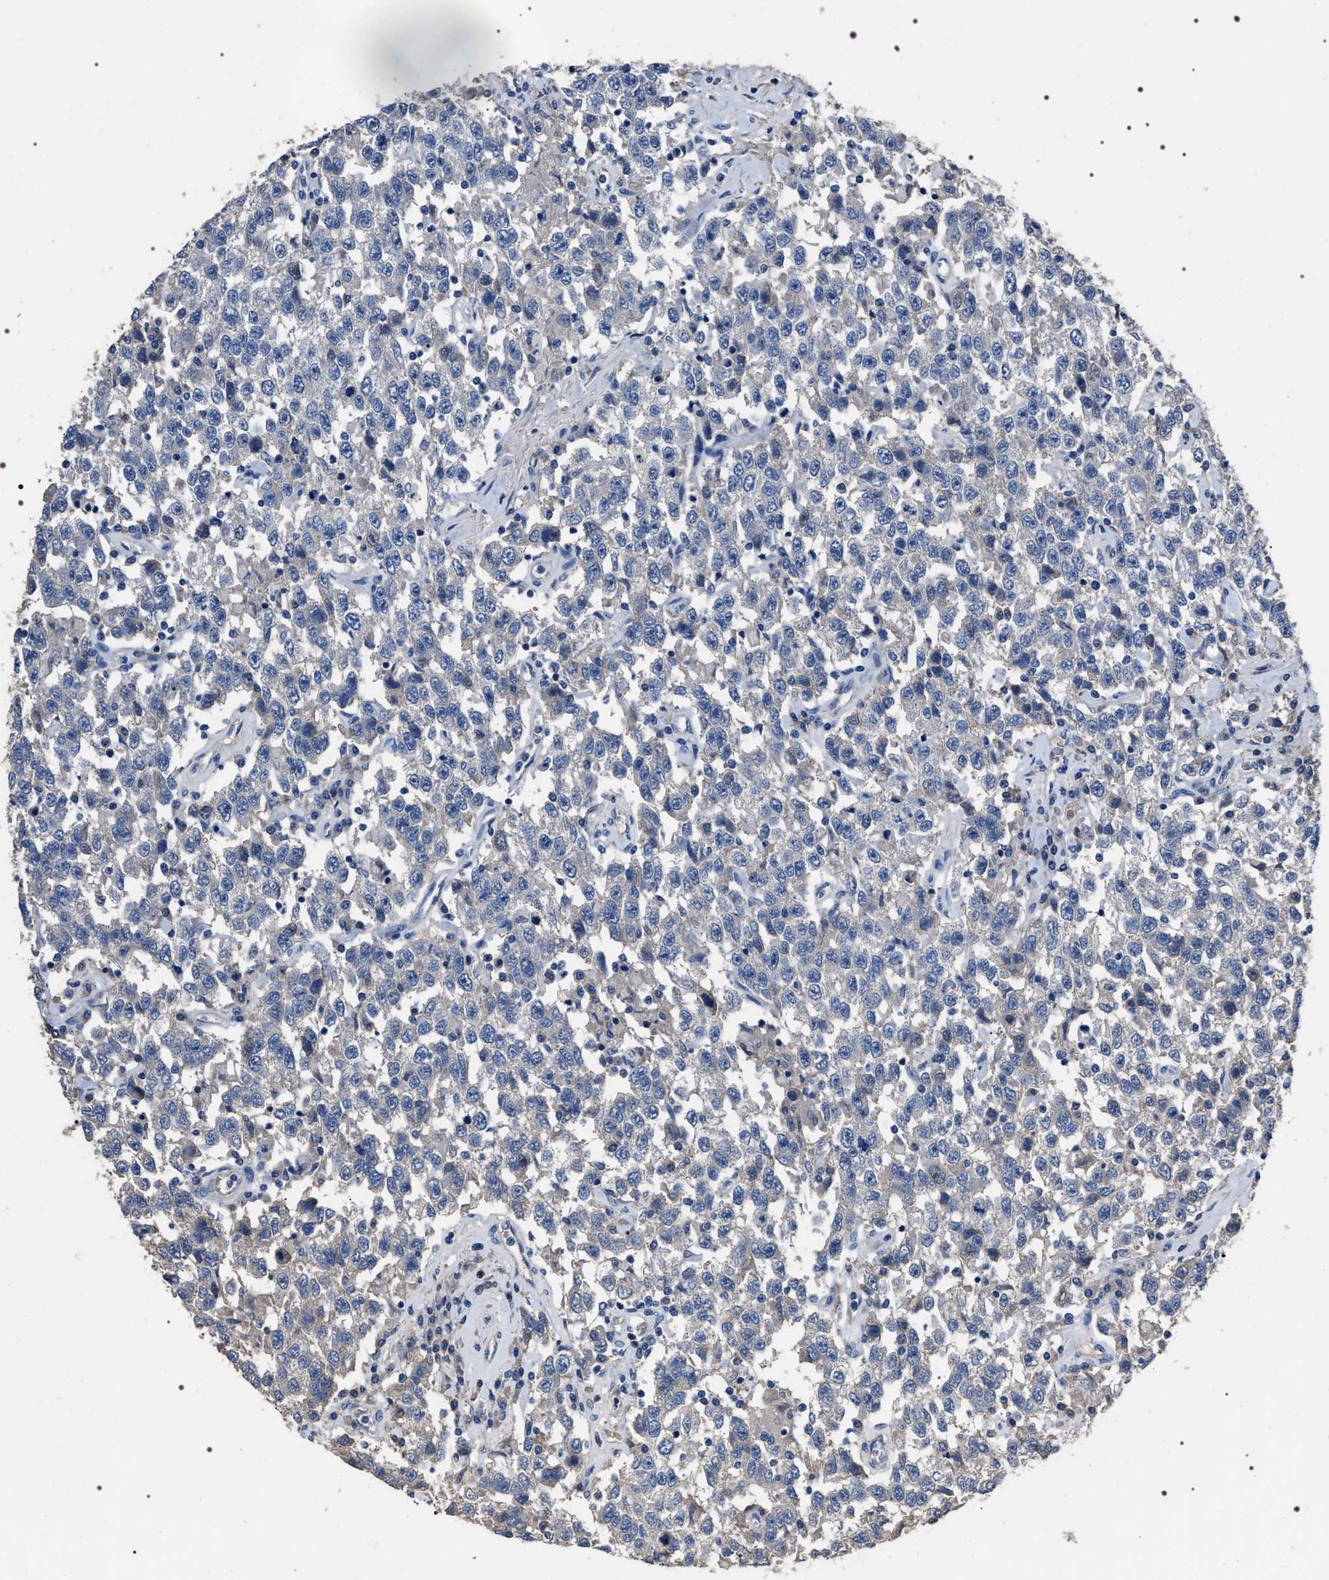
{"staining": {"intensity": "negative", "quantity": "none", "location": "none"}, "tissue": "testis cancer", "cell_type": "Tumor cells", "image_type": "cancer", "snomed": [{"axis": "morphology", "description": "Seminoma, NOS"}, {"axis": "topography", "description": "Testis"}], "caption": "Tumor cells are negative for protein expression in human testis cancer.", "gene": "TRIM54", "patient": {"sex": "male", "age": 41}}